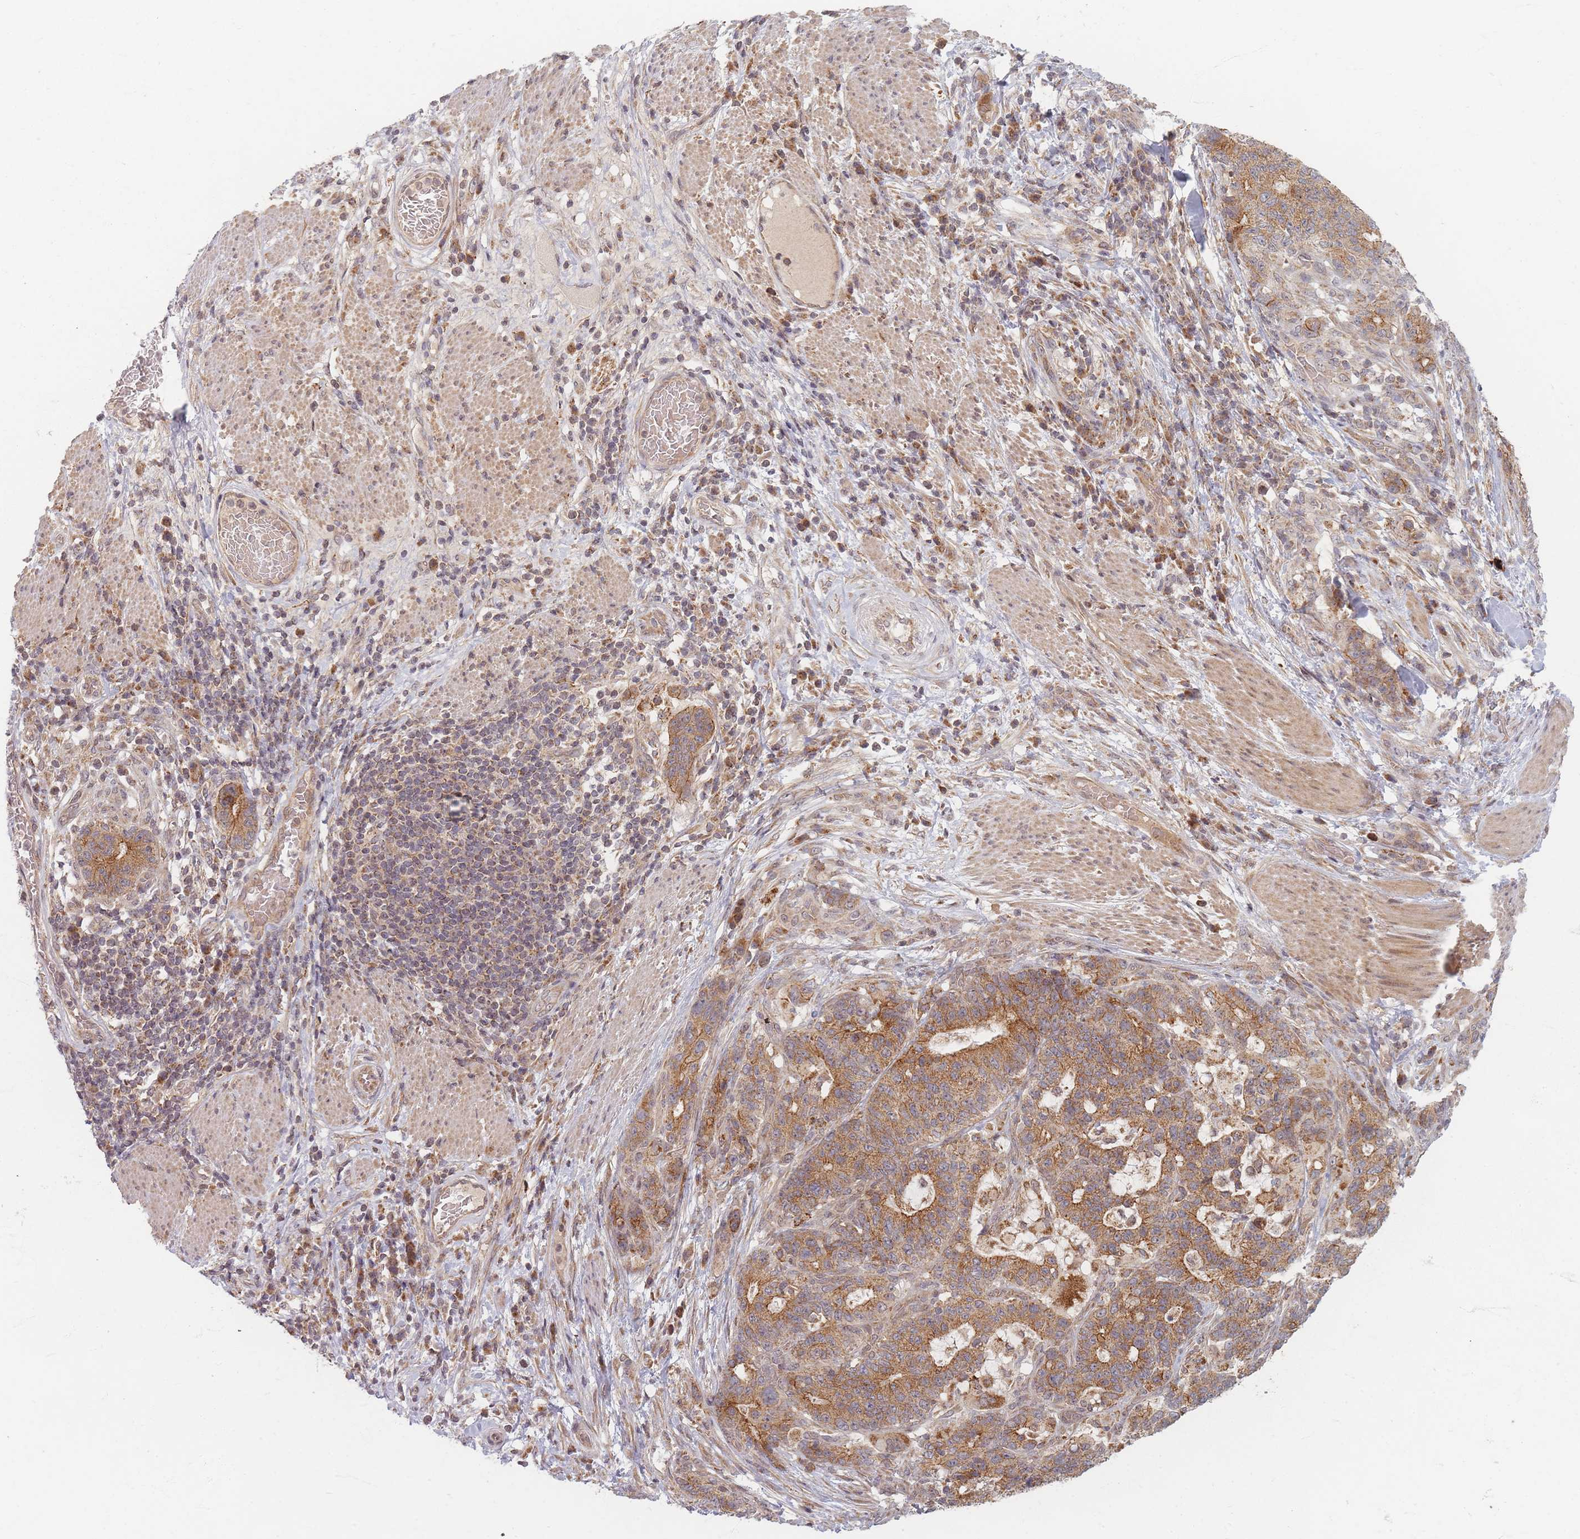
{"staining": {"intensity": "strong", "quantity": ">75%", "location": "cytoplasmic/membranous"}, "tissue": "stomach cancer", "cell_type": "Tumor cells", "image_type": "cancer", "snomed": [{"axis": "morphology", "description": "Normal tissue, NOS"}, {"axis": "morphology", "description": "Adenocarcinoma, NOS"}, {"axis": "topography", "description": "Stomach"}], "caption": "This is an image of immunohistochemistry (IHC) staining of adenocarcinoma (stomach), which shows strong staining in the cytoplasmic/membranous of tumor cells.", "gene": "RADX", "patient": {"sex": "female", "age": 64}}